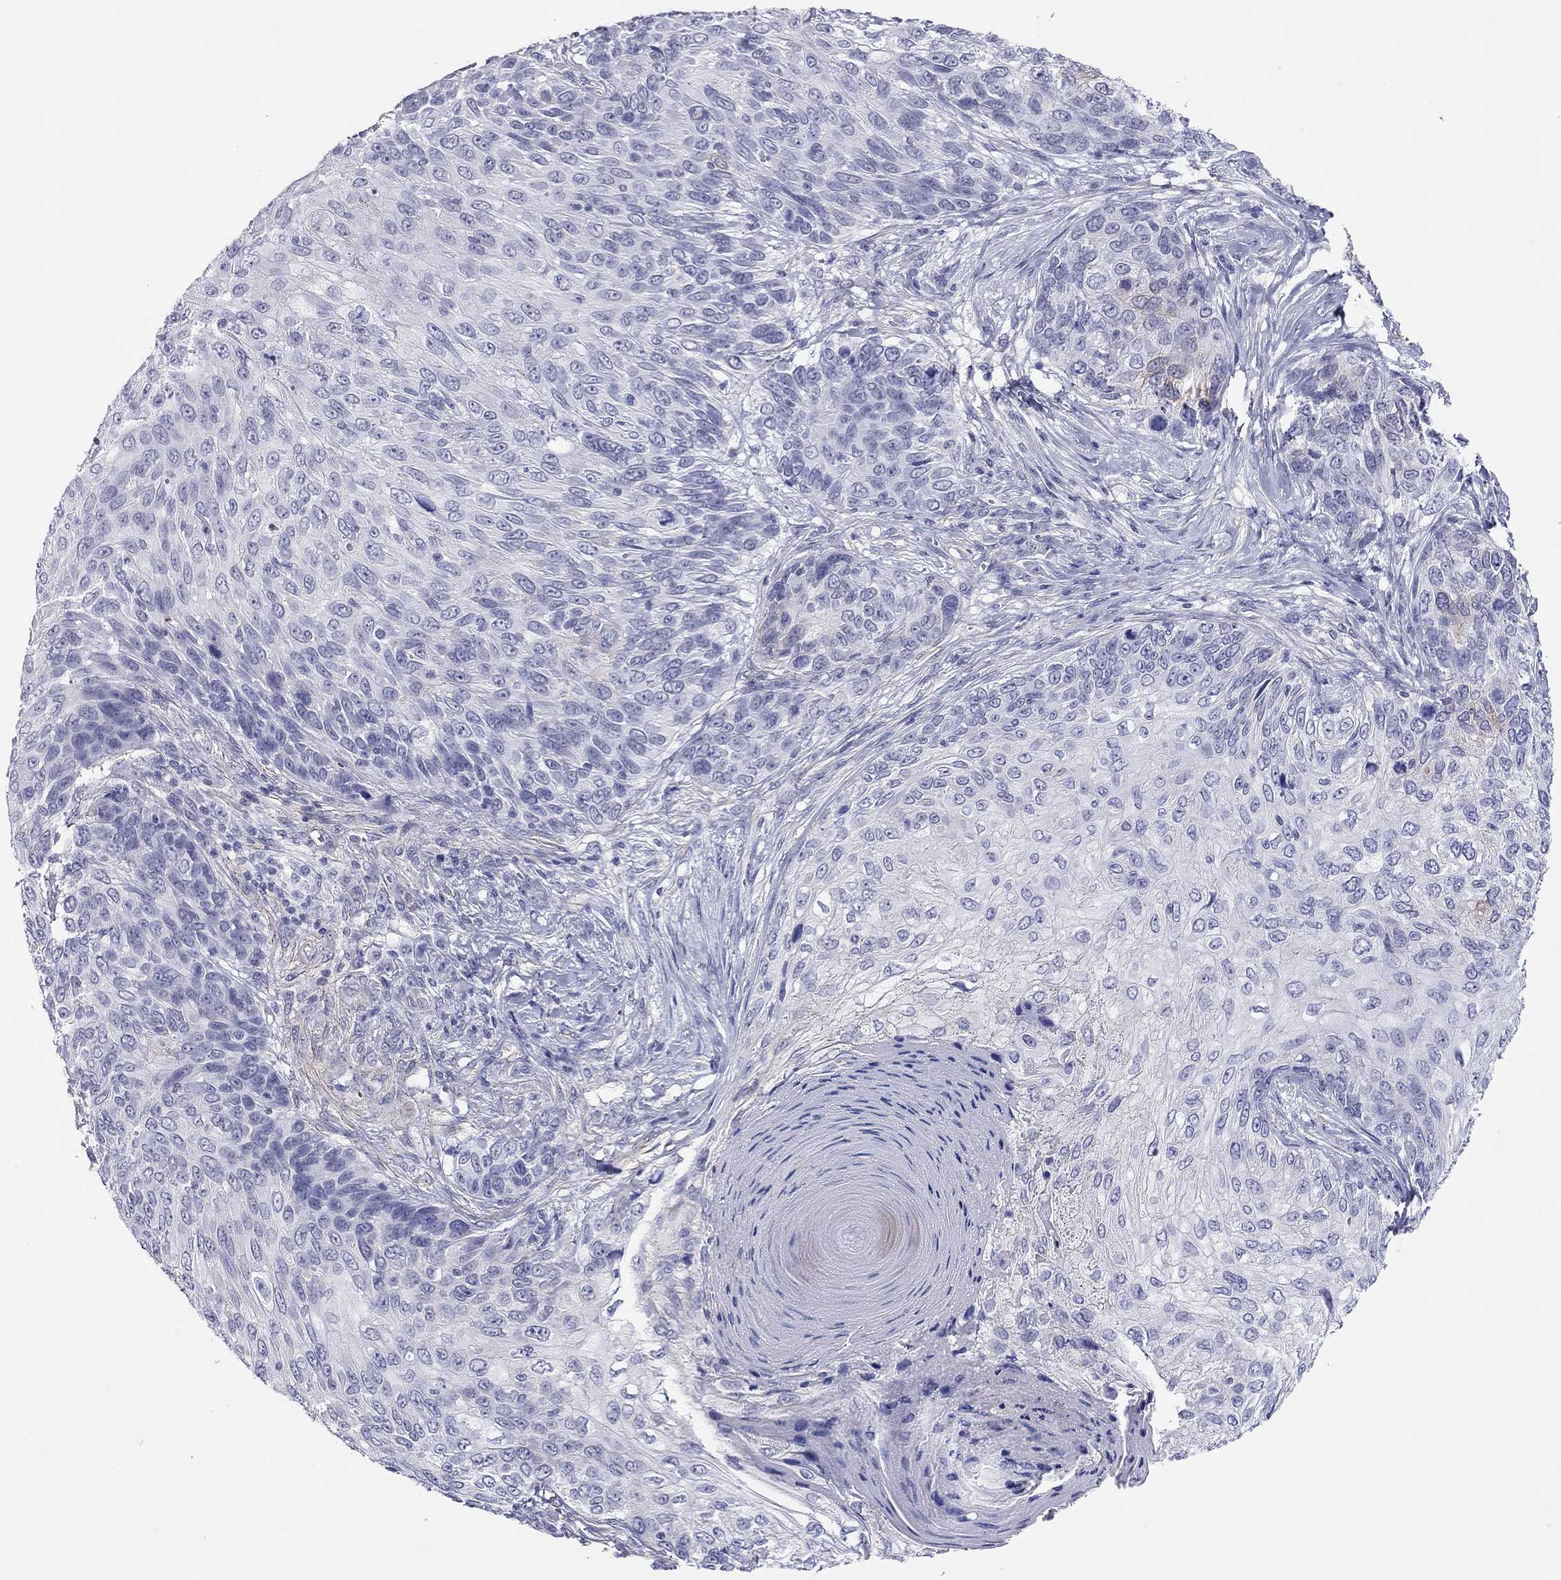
{"staining": {"intensity": "negative", "quantity": "none", "location": "none"}, "tissue": "skin cancer", "cell_type": "Tumor cells", "image_type": "cancer", "snomed": [{"axis": "morphology", "description": "Squamous cell carcinoma, NOS"}, {"axis": "topography", "description": "Skin"}], "caption": "Tumor cells are negative for protein expression in human squamous cell carcinoma (skin).", "gene": "MYMX", "patient": {"sex": "male", "age": 92}}